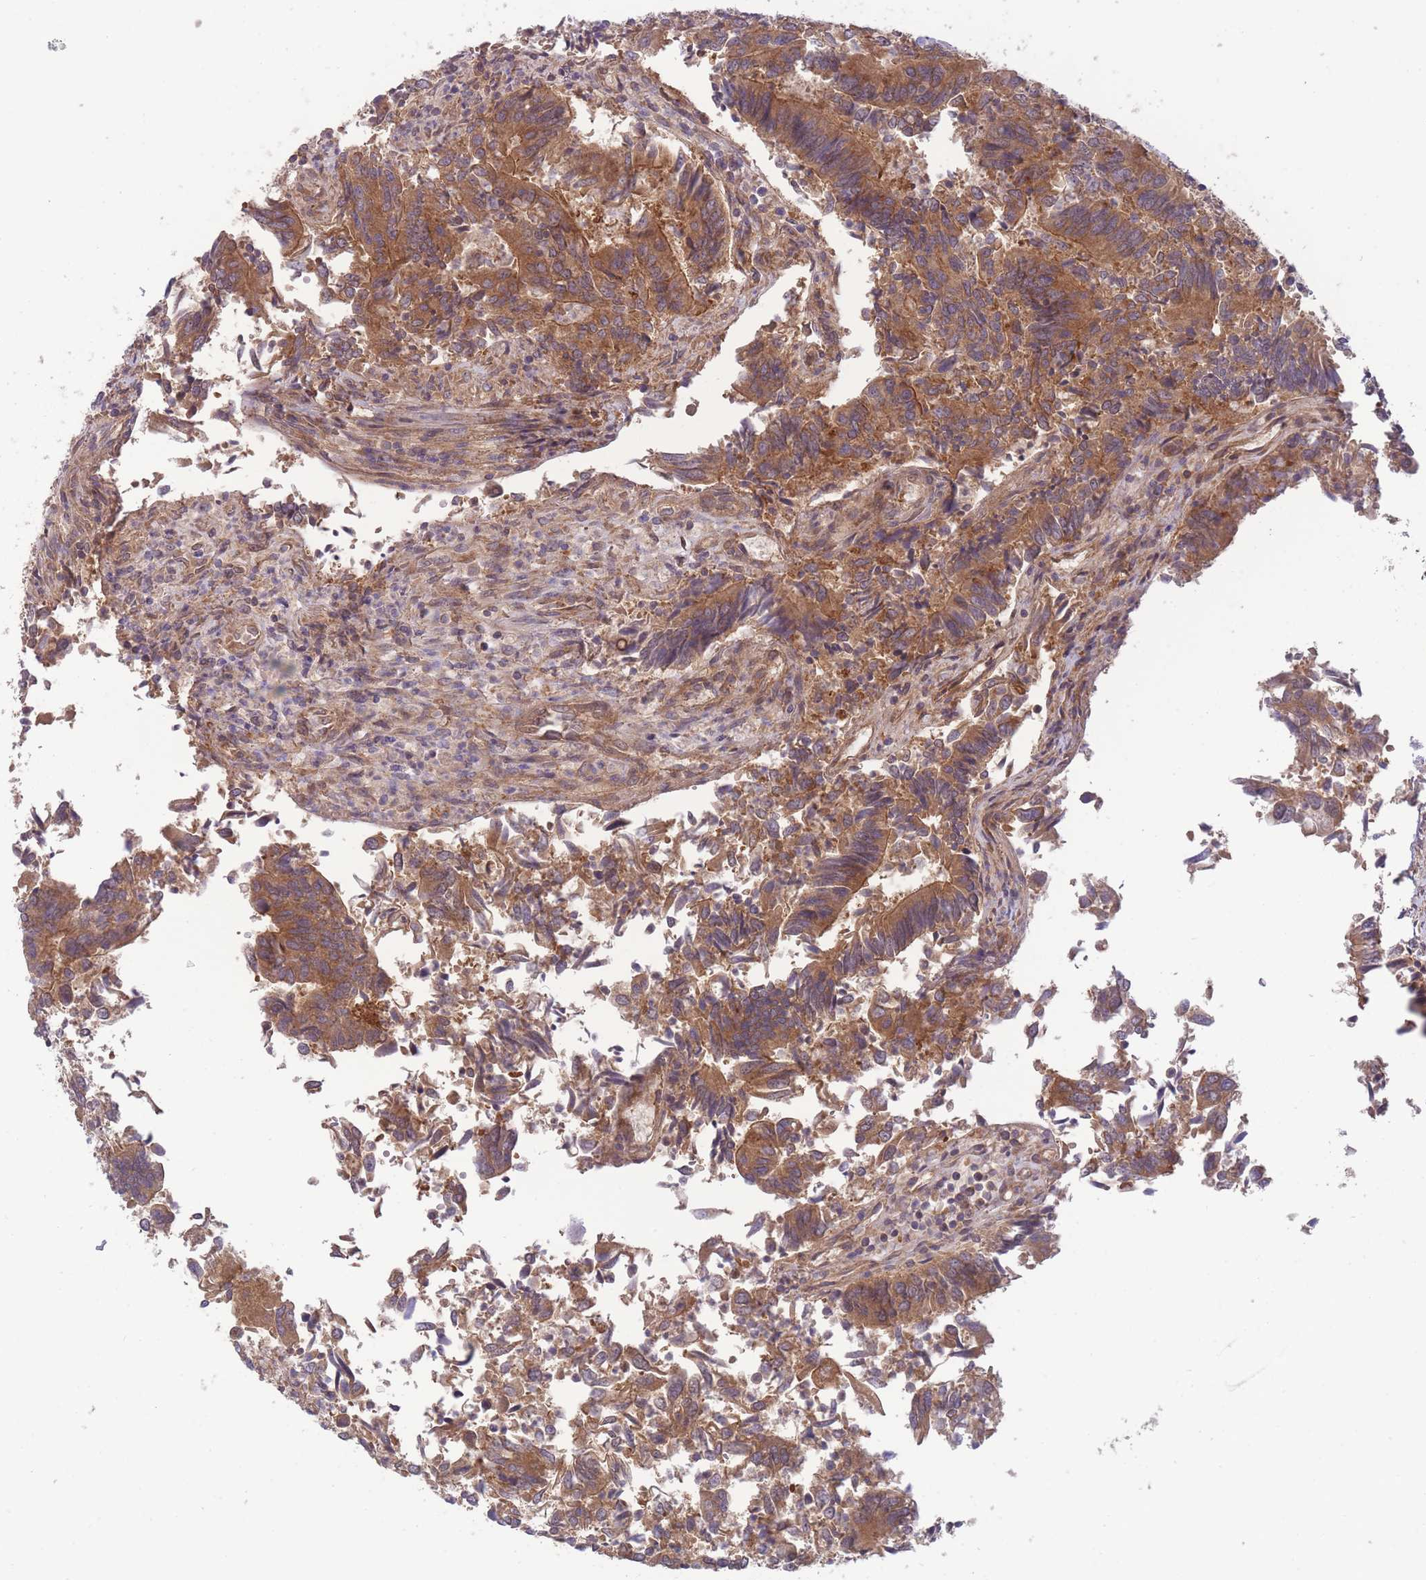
{"staining": {"intensity": "moderate", "quantity": ">75%", "location": "cytoplasmic/membranous"}, "tissue": "colorectal cancer", "cell_type": "Tumor cells", "image_type": "cancer", "snomed": [{"axis": "morphology", "description": "Adenocarcinoma, NOS"}, {"axis": "topography", "description": "Colon"}], "caption": "Moderate cytoplasmic/membranous positivity for a protein is seen in about >75% of tumor cells of colorectal cancer using immunohistochemistry (IHC).", "gene": "PFDN6", "patient": {"sex": "female", "age": 67}}